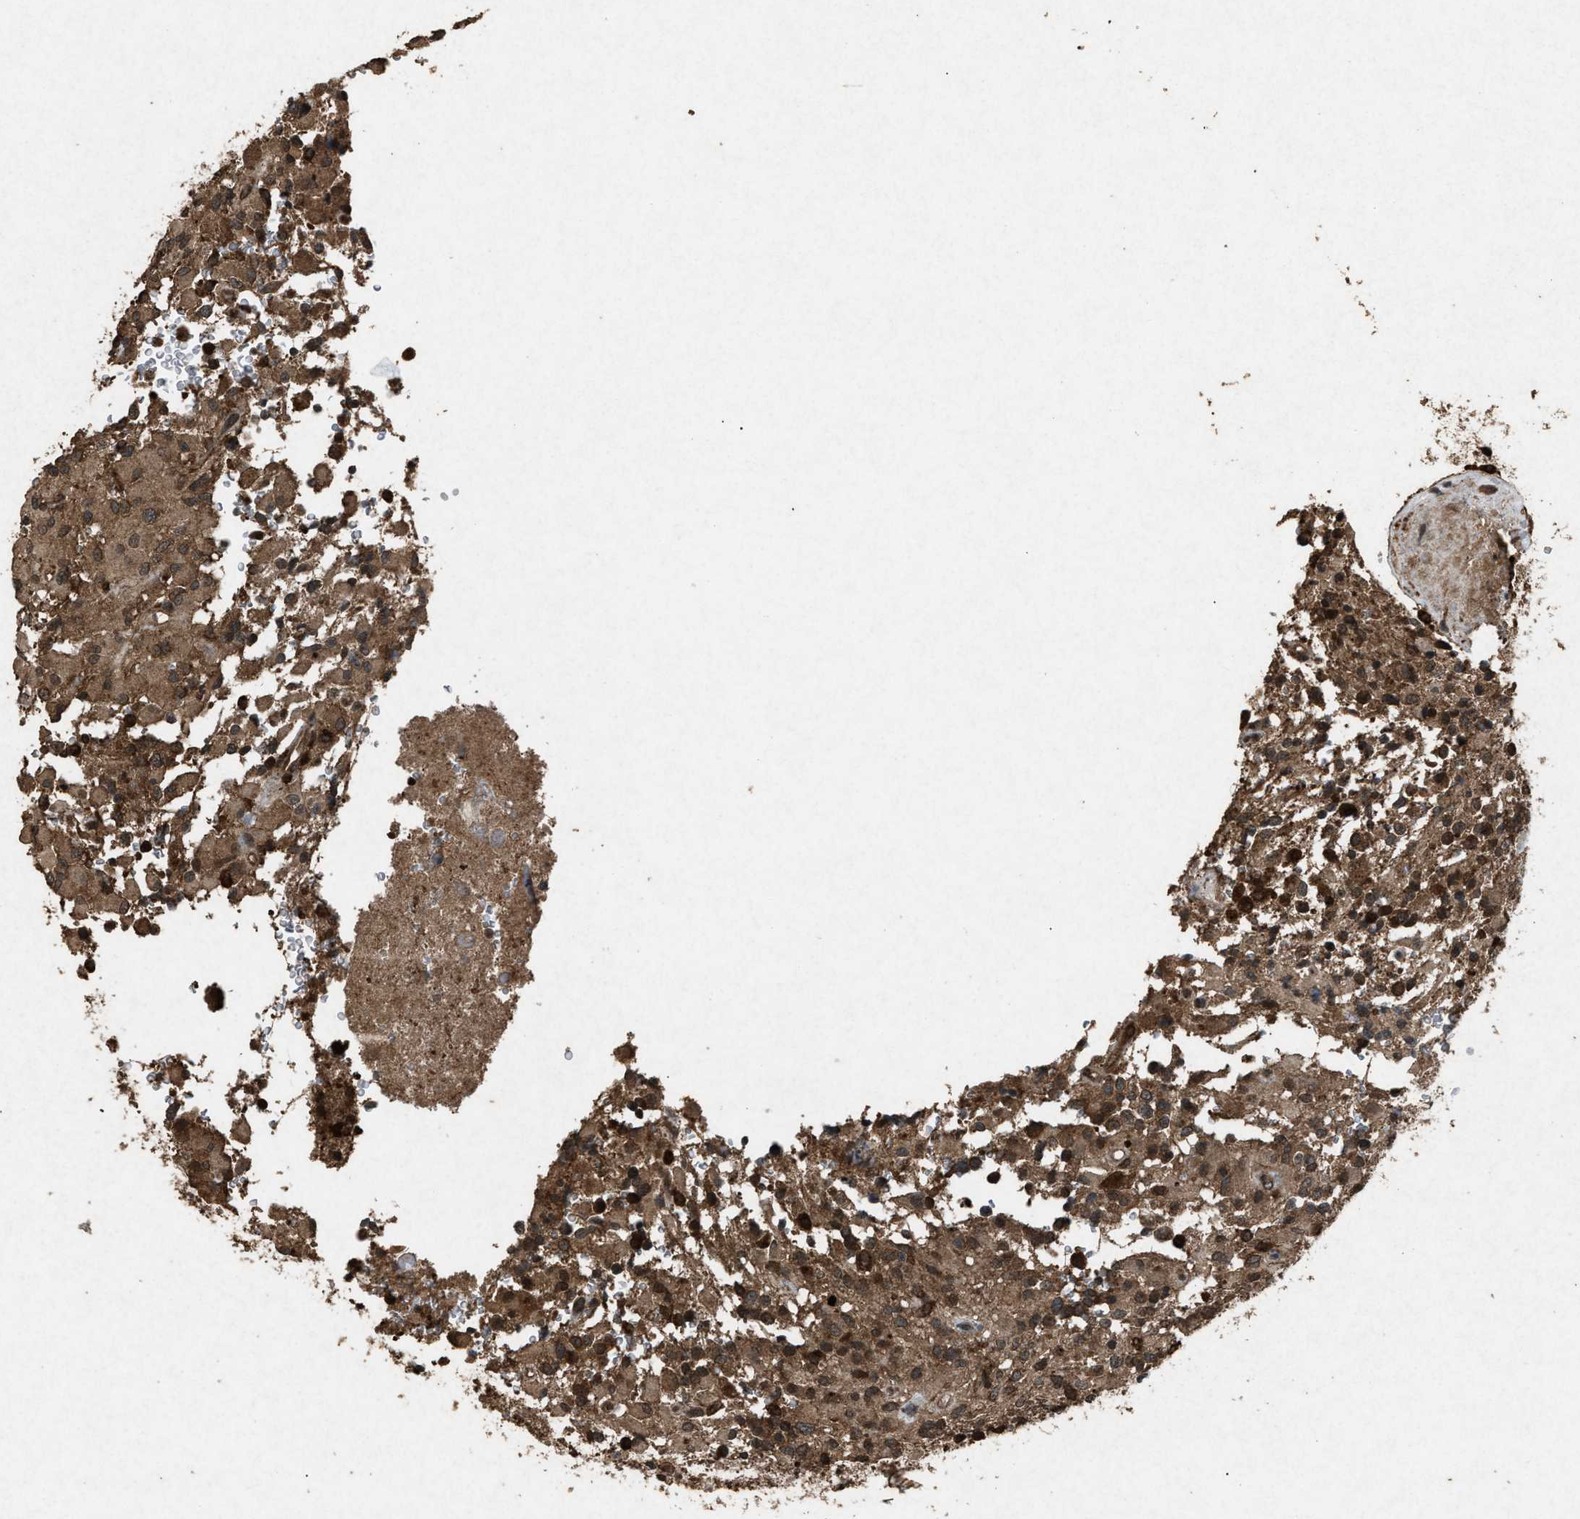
{"staining": {"intensity": "moderate", "quantity": ">75%", "location": "cytoplasmic/membranous"}, "tissue": "glioma", "cell_type": "Tumor cells", "image_type": "cancer", "snomed": [{"axis": "morphology", "description": "Glioma, malignant, High grade"}, {"axis": "topography", "description": "Brain"}], "caption": "Immunohistochemical staining of glioma demonstrates medium levels of moderate cytoplasmic/membranous positivity in approximately >75% of tumor cells.", "gene": "OAS1", "patient": {"sex": "male", "age": 71}}